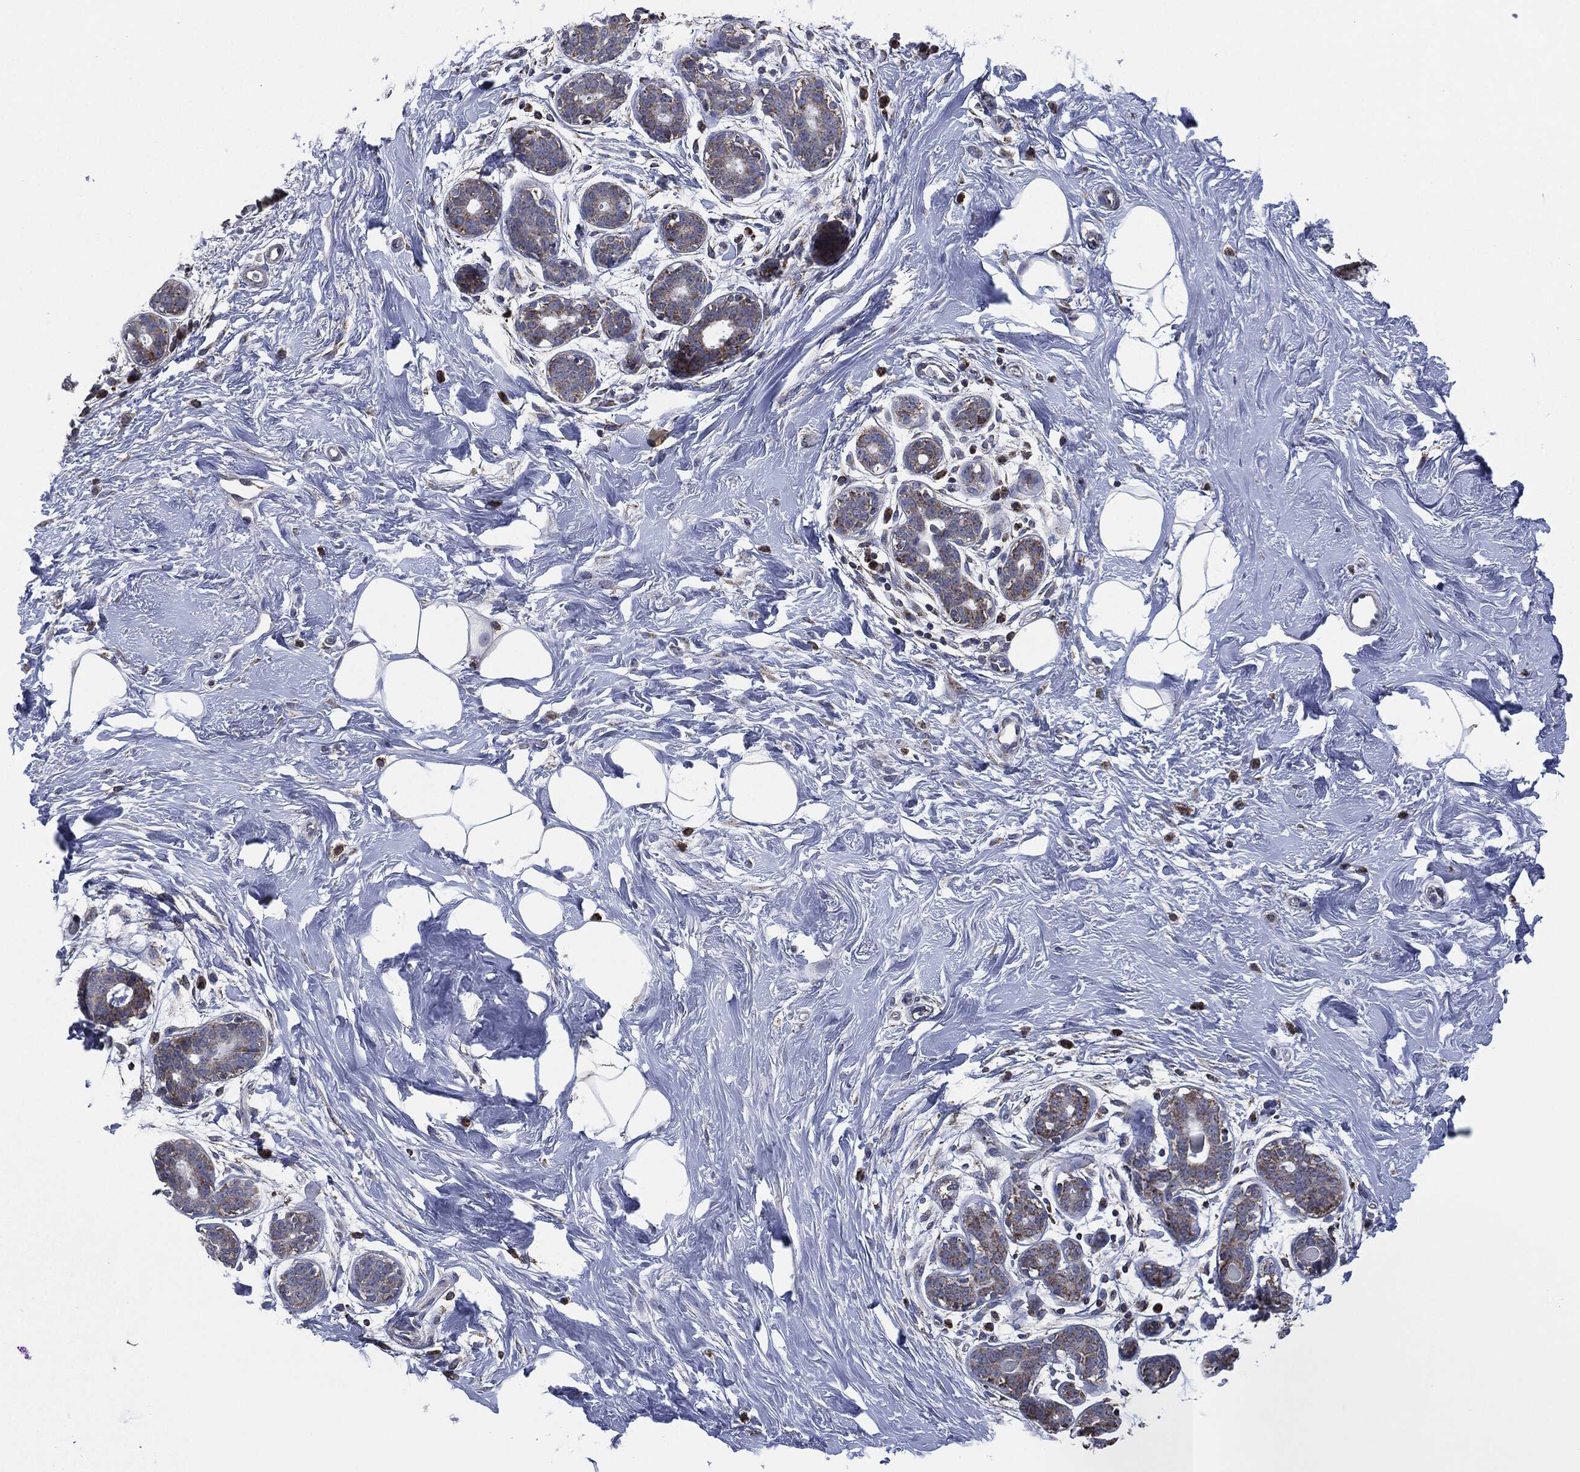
{"staining": {"intensity": "negative", "quantity": "none", "location": "none"}, "tissue": "breast", "cell_type": "Adipocytes", "image_type": "normal", "snomed": [{"axis": "morphology", "description": "Normal tissue, NOS"}, {"axis": "topography", "description": "Breast"}], "caption": "This is a micrograph of IHC staining of normal breast, which shows no expression in adipocytes. (DAB IHC, high magnification).", "gene": "NDUFV2", "patient": {"sex": "female", "age": 43}}